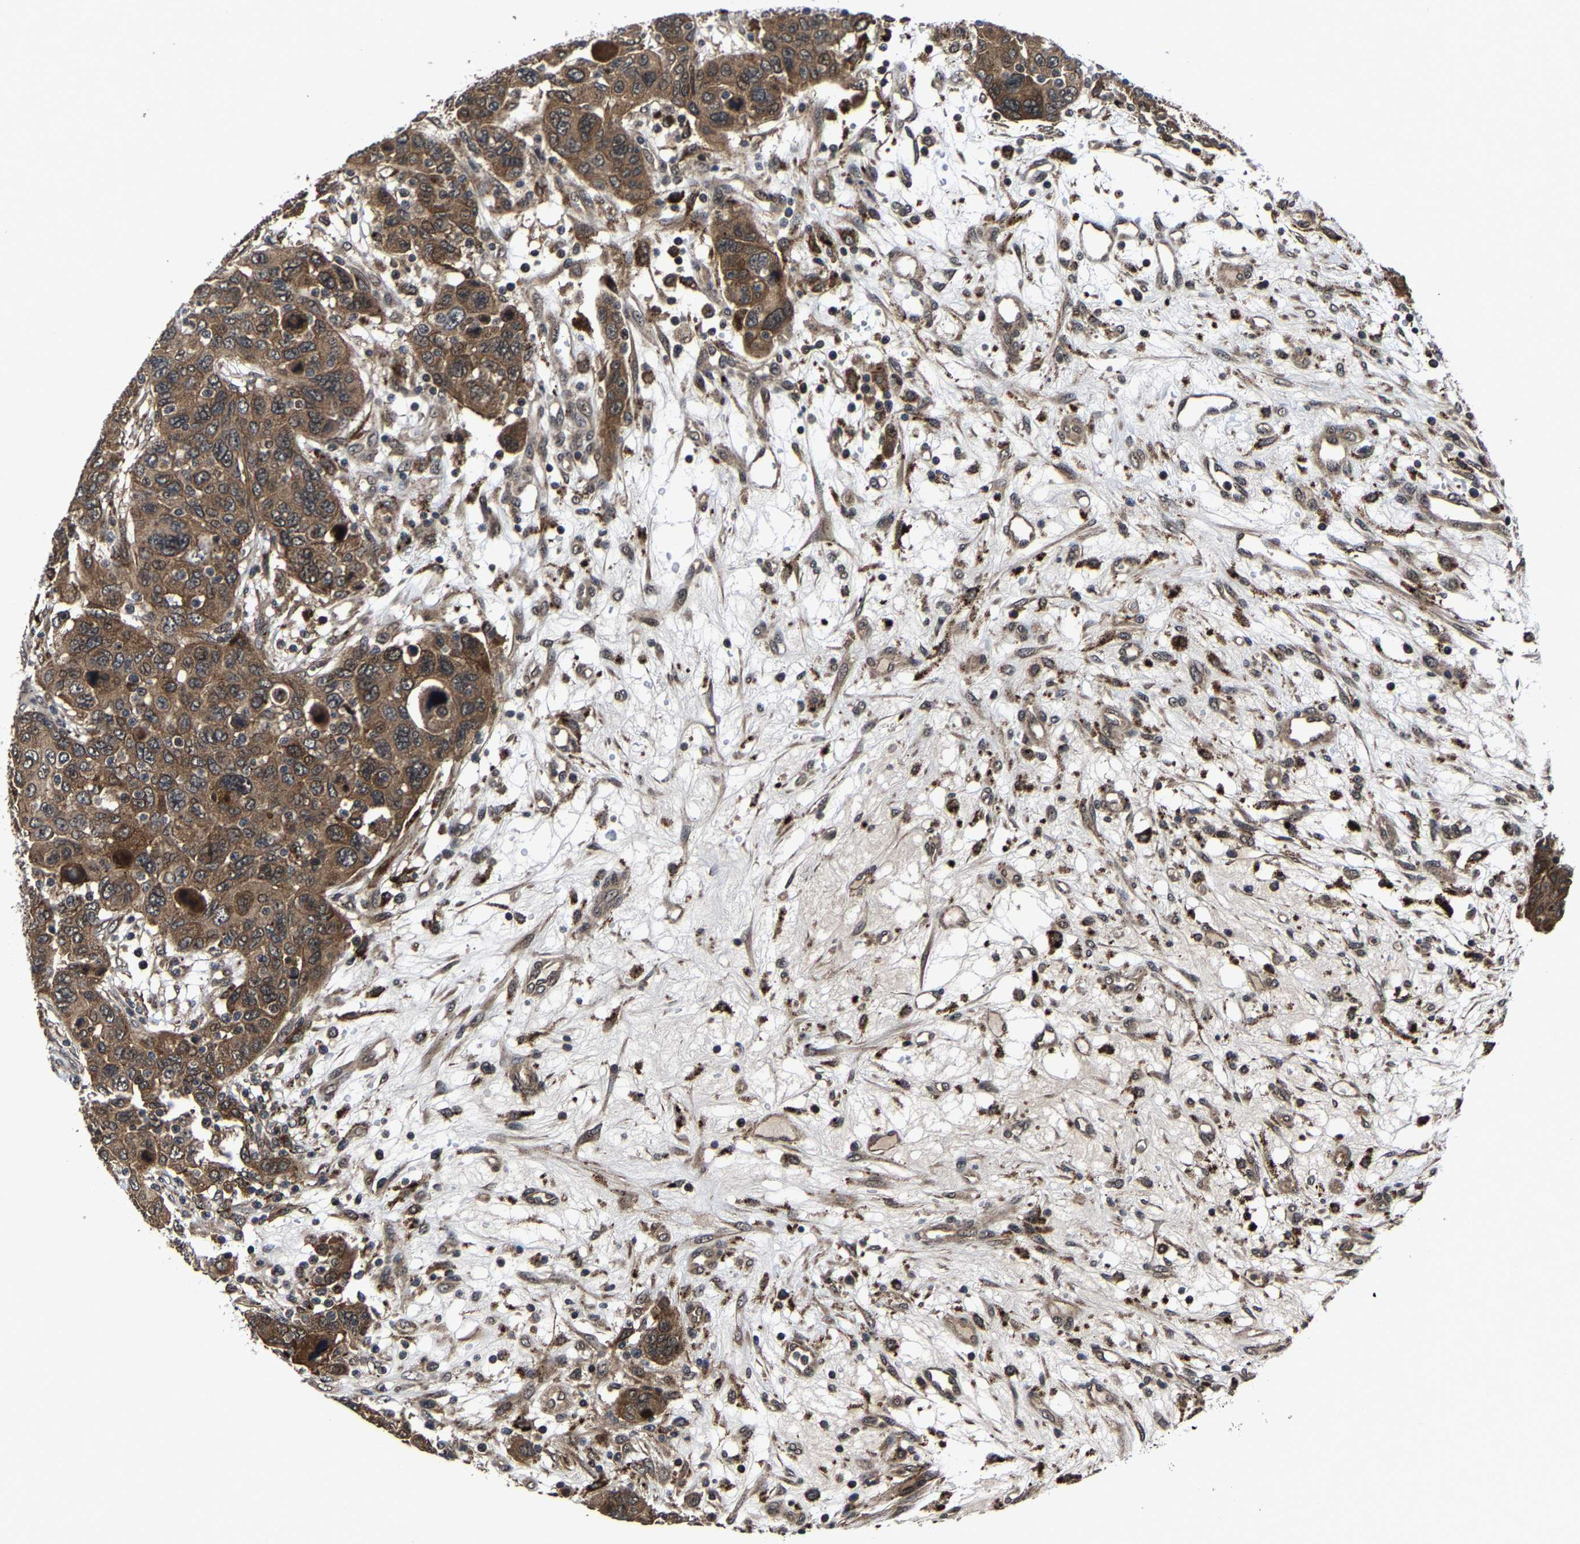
{"staining": {"intensity": "moderate", "quantity": ">75%", "location": "cytoplasmic/membranous"}, "tissue": "breast cancer", "cell_type": "Tumor cells", "image_type": "cancer", "snomed": [{"axis": "morphology", "description": "Duct carcinoma"}, {"axis": "topography", "description": "Breast"}], "caption": "Immunohistochemical staining of human infiltrating ductal carcinoma (breast) reveals medium levels of moderate cytoplasmic/membranous protein expression in approximately >75% of tumor cells. The staining was performed using DAB (3,3'-diaminobenzidine) to visualize the protein expression in brown, while the nuclei were stained in blue with hematoxylin (Magnification: 20x).", "gene": "ZCCHC7", "patient": {"sex": "female", "age": 37}}